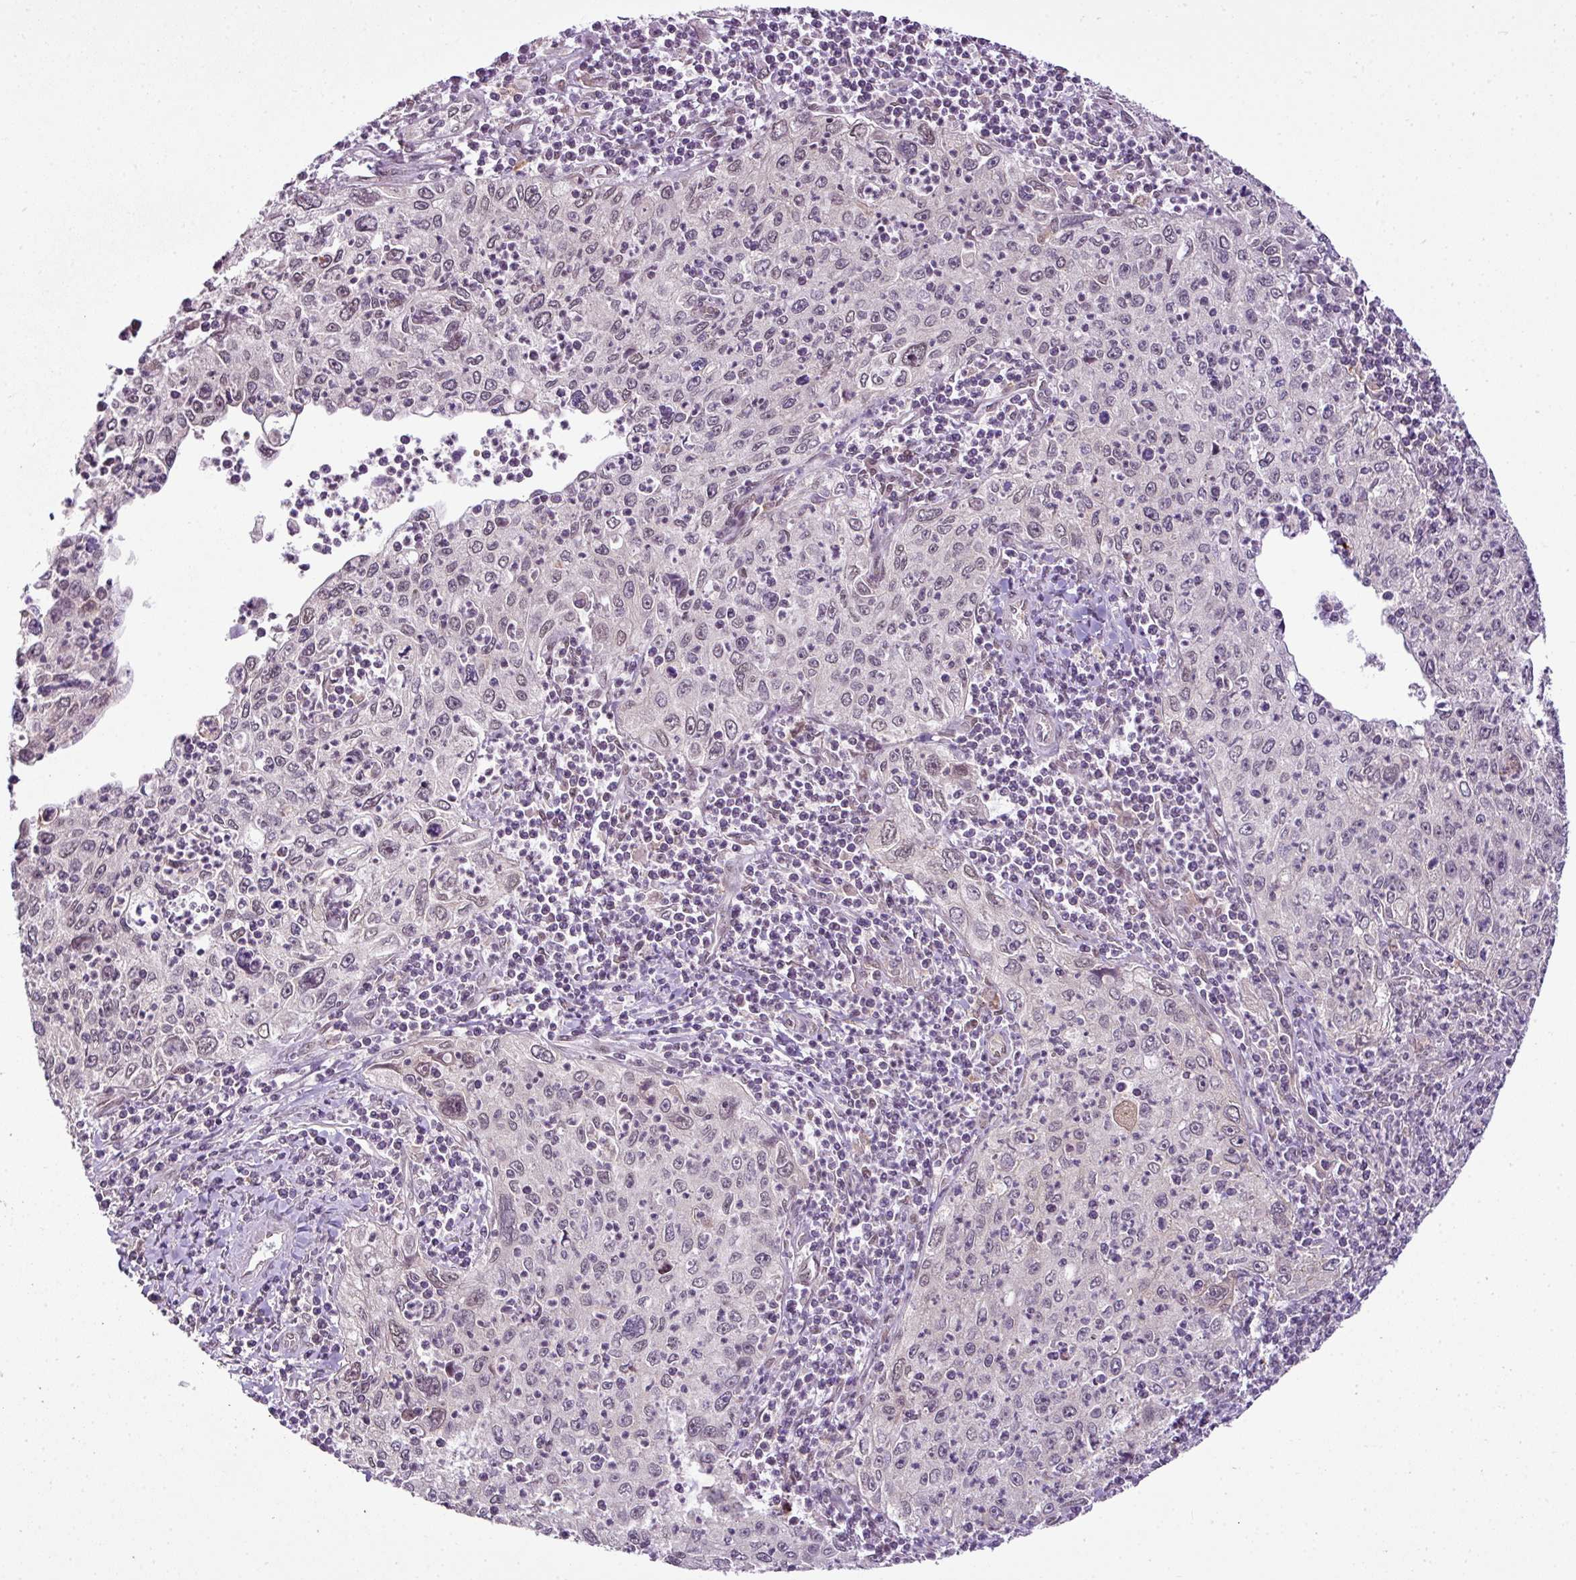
{"staining": {"intensity": "negative", "quantity": "none", "location": "none"}, "tissue": "cervical cancer", "cell_type": "Tumor cells", "image_type": "cancer", "snomed": [{"axis": "morphology", "description": "Squamous cell carcinoma, NOS"}, {"axis": "topography", "description": "Cervix"}], "caption": "A high-resolution histopathology image shows immunohistochemistry staining of cervical cancer, which reveals no significant expression in tumor cells.", "gene": "DNAAF4", "patient": {"sex": "female", "age": 30}}